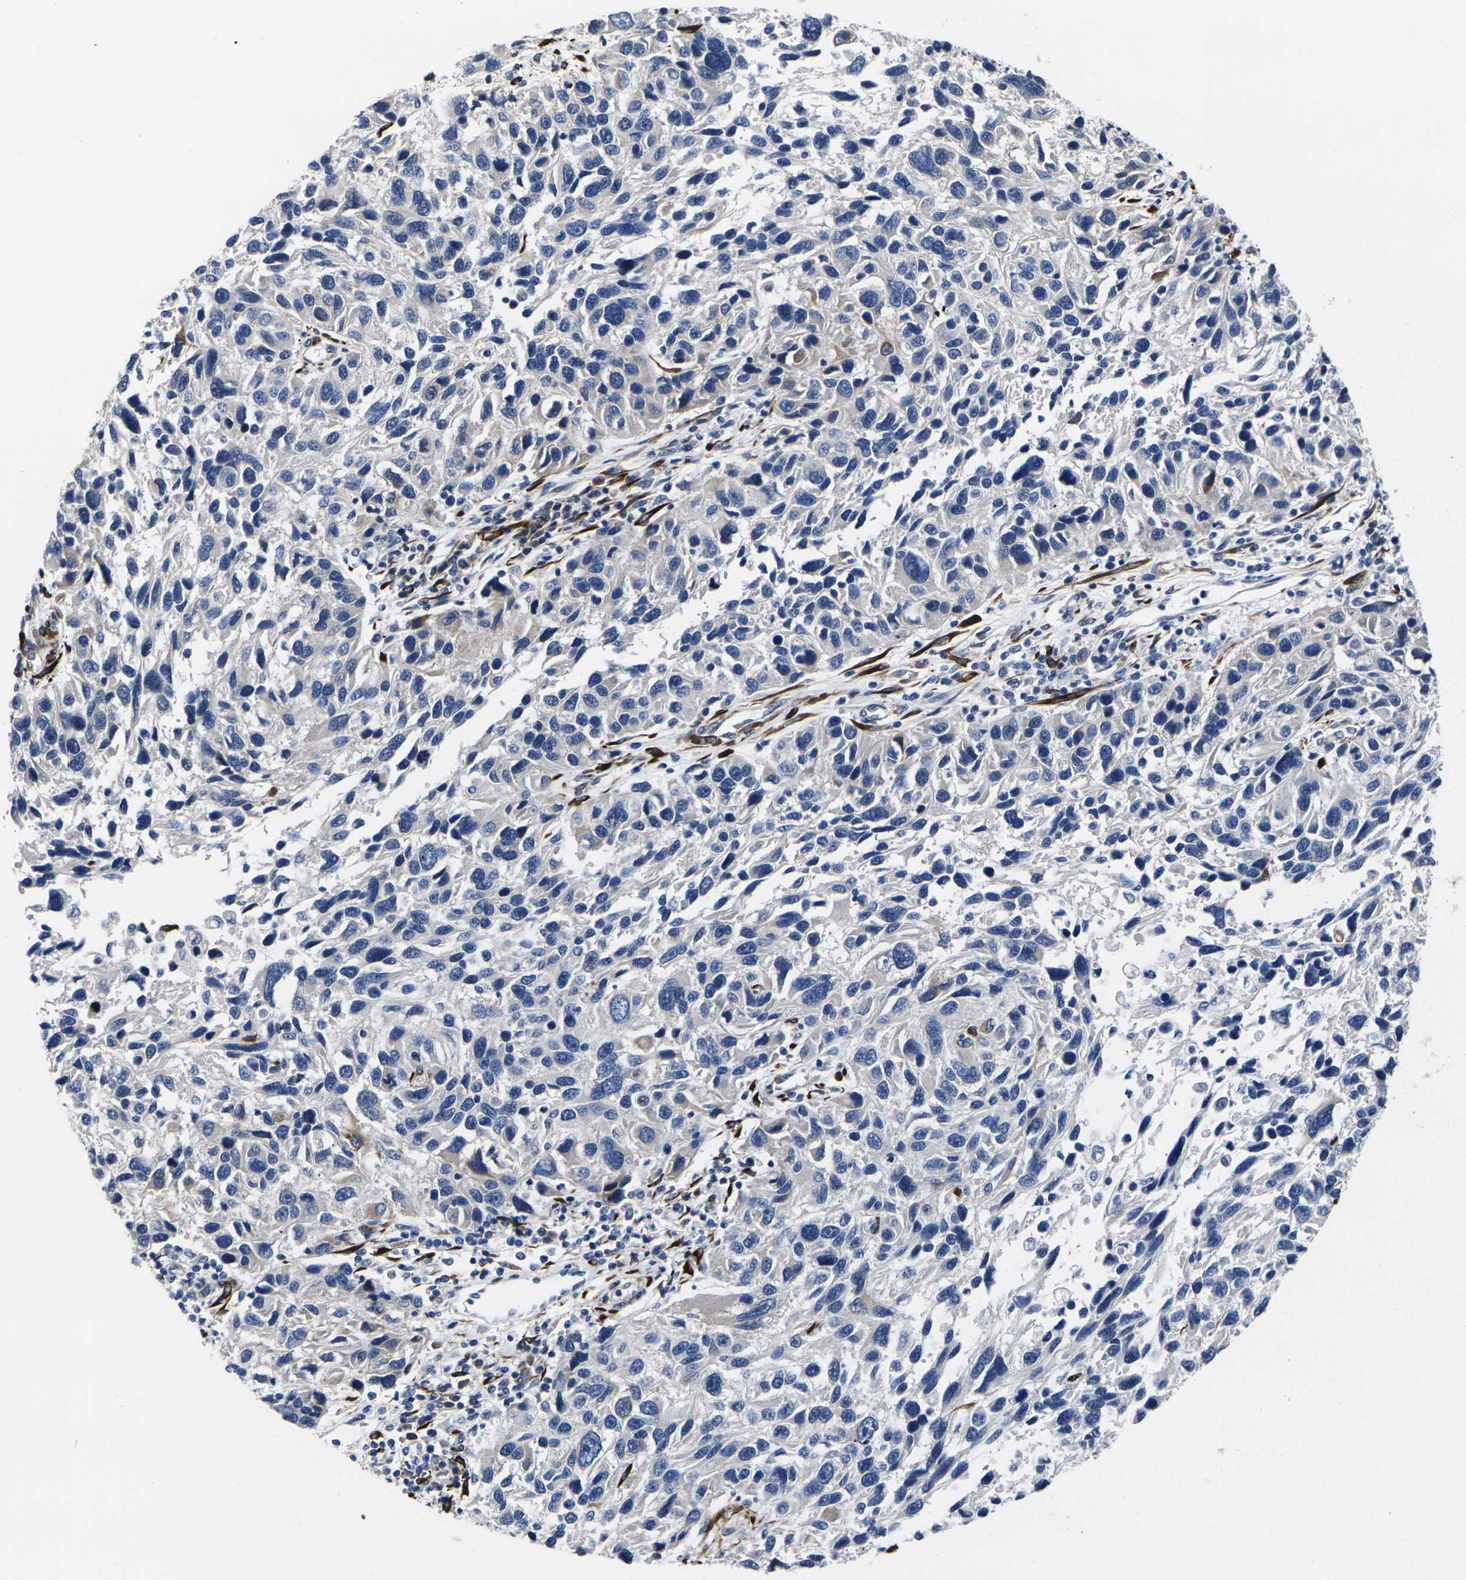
{"staining": {"intensity": "negative", "quantity": "none", "location": "none"}, "tissue": "melanoma", "cell_type": "Tumor cells", "image_type": "cancer", "snomed": [{"axis": "morphology", "description": "Malignant melanoma, NOS"}, {"axis": "topography", "description": "Skin"}], "caption": "IHC image of neoplastic tissue: malignant melanoma stained with DAB displays no significant protein staining in tumor cells. Nuclei are stained in blue.", "gene": "CYP2C8", "patient": {"sex": "male", "age": 53}}